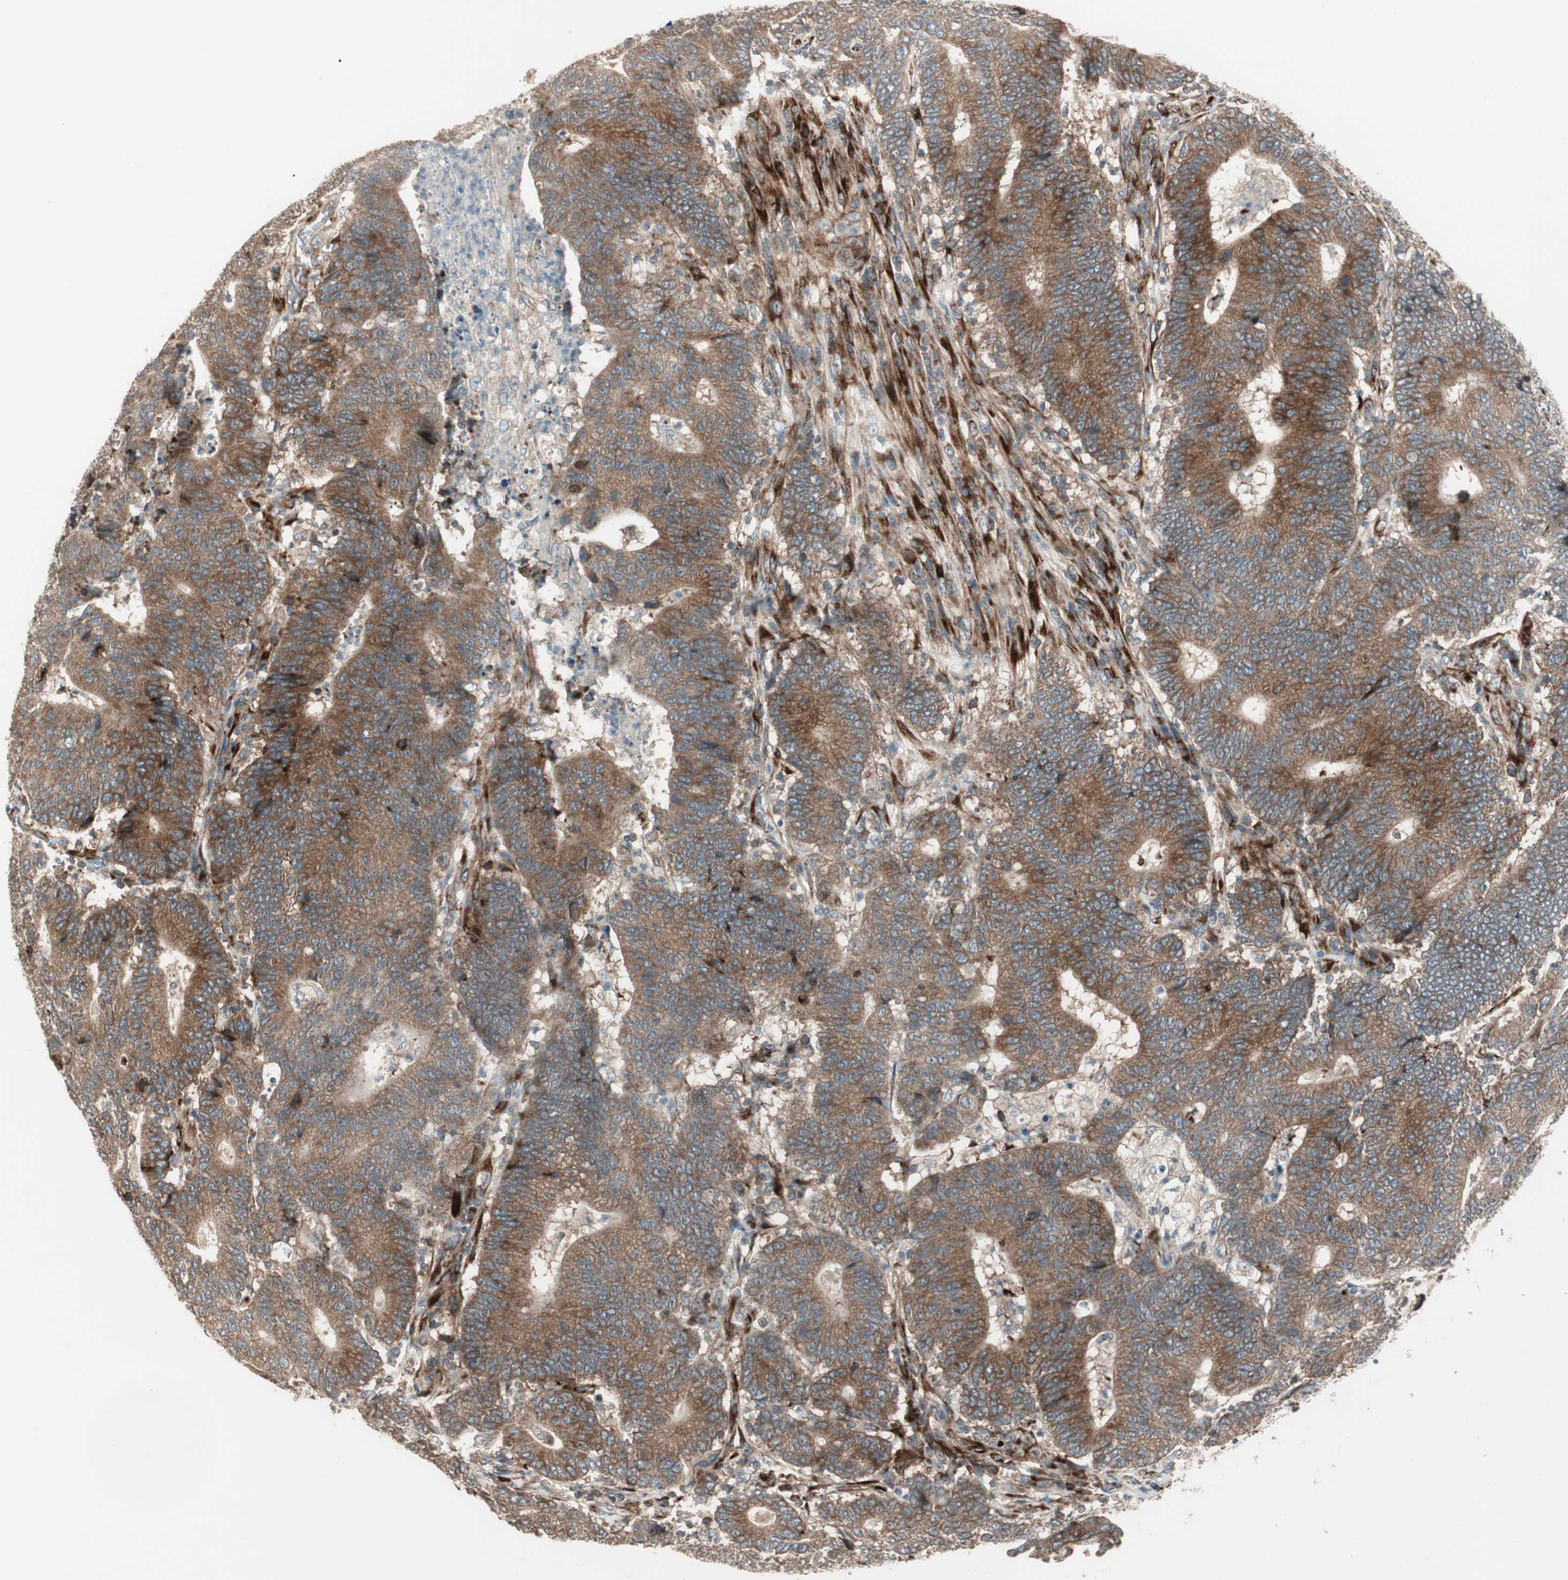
{"staining": {"intensity": "strong", "quantity": ">75%", "location": "cytoplasmic/membranous"}, "tissue": "colorectal cancer", "cell_type": "Tumor cells", "image_type": "cancer", "snomed": [{"axis": "morphology", "description": "Normal tissue, NOS"}, {"axis": "morphology", "description": "Adenocarcinoma, NOS"}, {"axis": "topography", "description": "Colon"}], "caption": "Immunohistochemistry (IHC) (DAB) staining of colorectal adenocarcinoma reveals strong cytoplasmic/membranous protein staining in about >75% of tumor cells.", "gene": "PPP2R5E", "patient": {"sex": "female", "age": 75}}